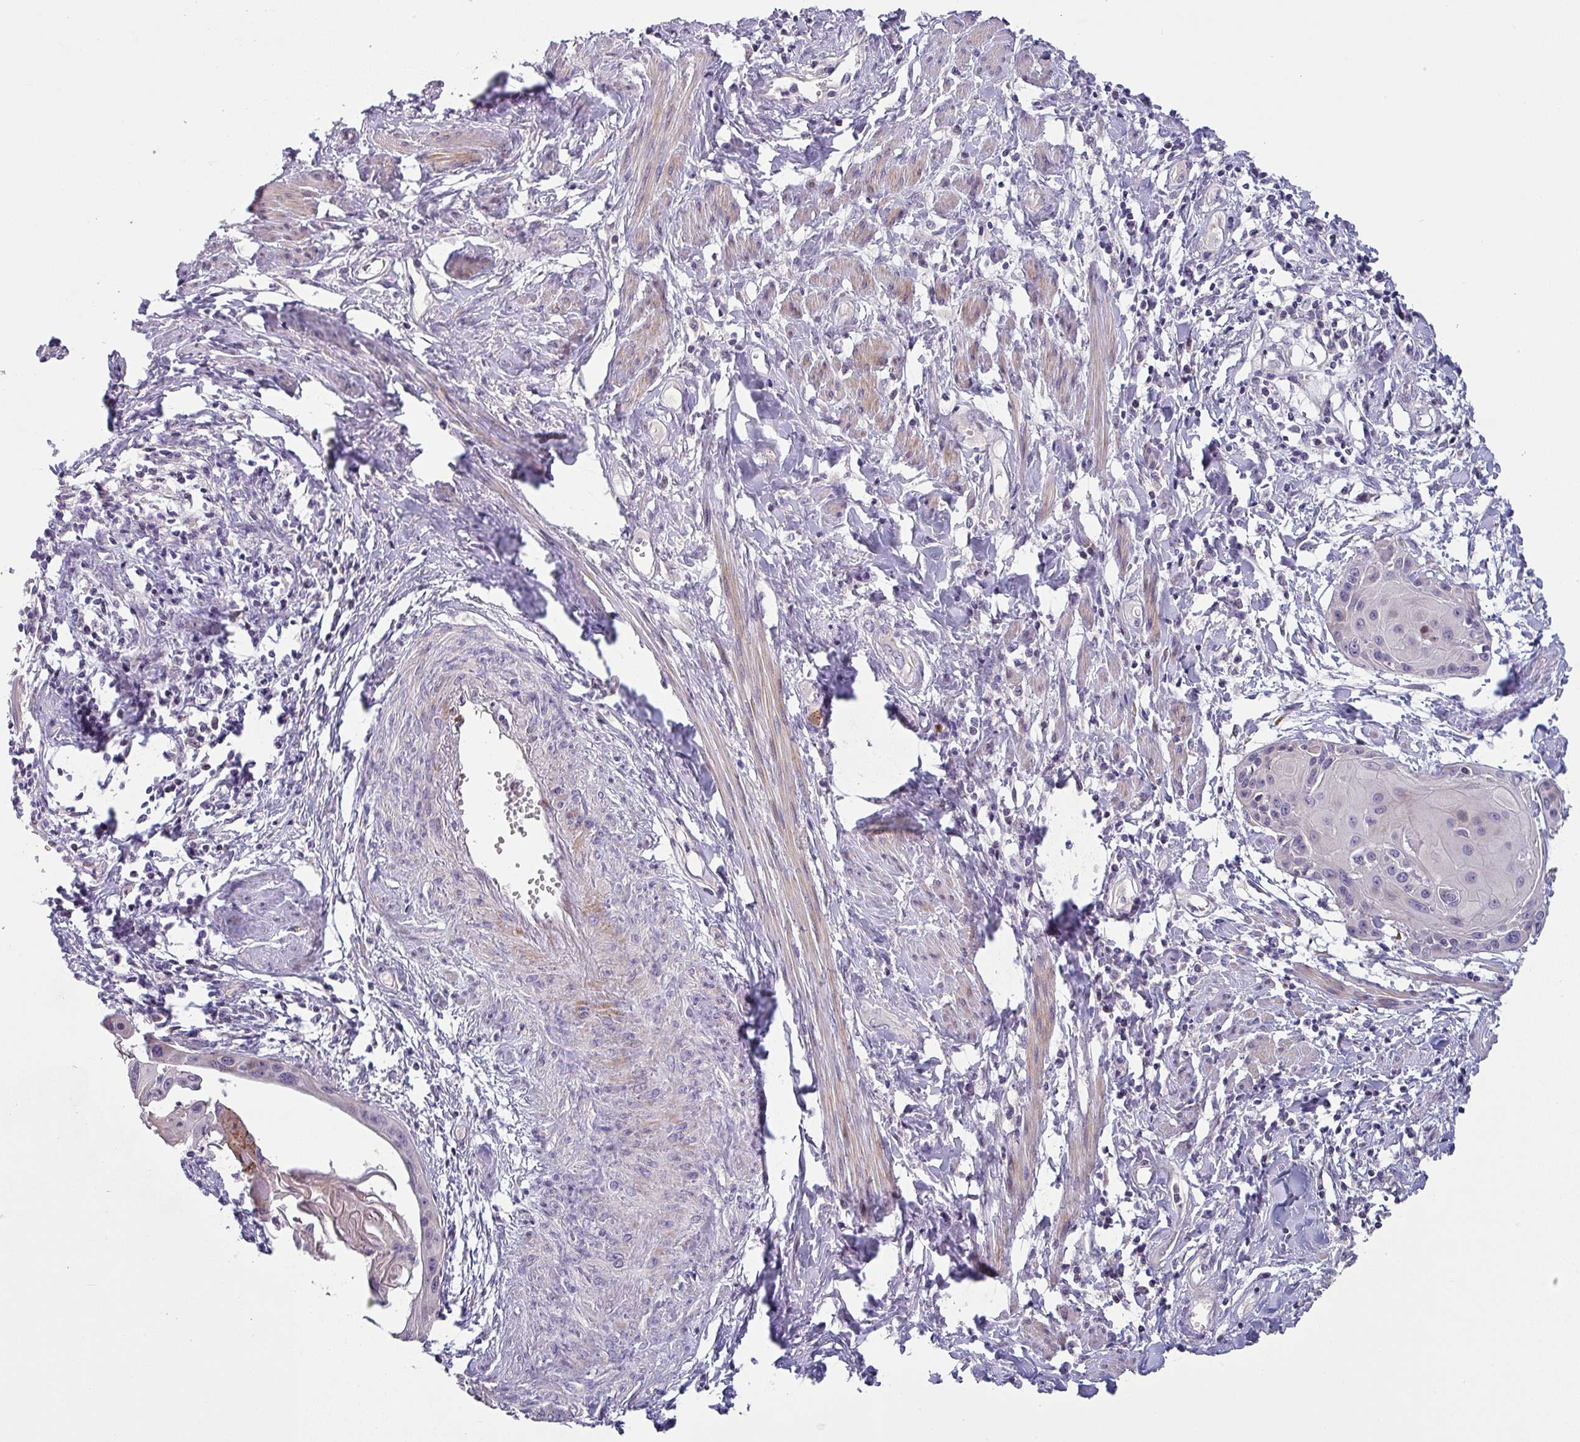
{"staining": {"intensity": "negative", "quantity": "none", "location": "none"}, "tissue": "cervical cancer", "cell_type": "Tumor cells", "image_type": "cancer", "snomed": [{"axis": "morphology", "description": "Squamous cell carcinoma, NOS"}, {"axis": "topography", "description": "Cervix"}], "caption": "Immunohistochemistry (IHC) histopathology image of neoplastic tissue: cervical cancer stained with DAB shows no significant protein staining in tumor cells.", "gene": "KLHL3", "patient": {"sex": "female", "age": 57}}